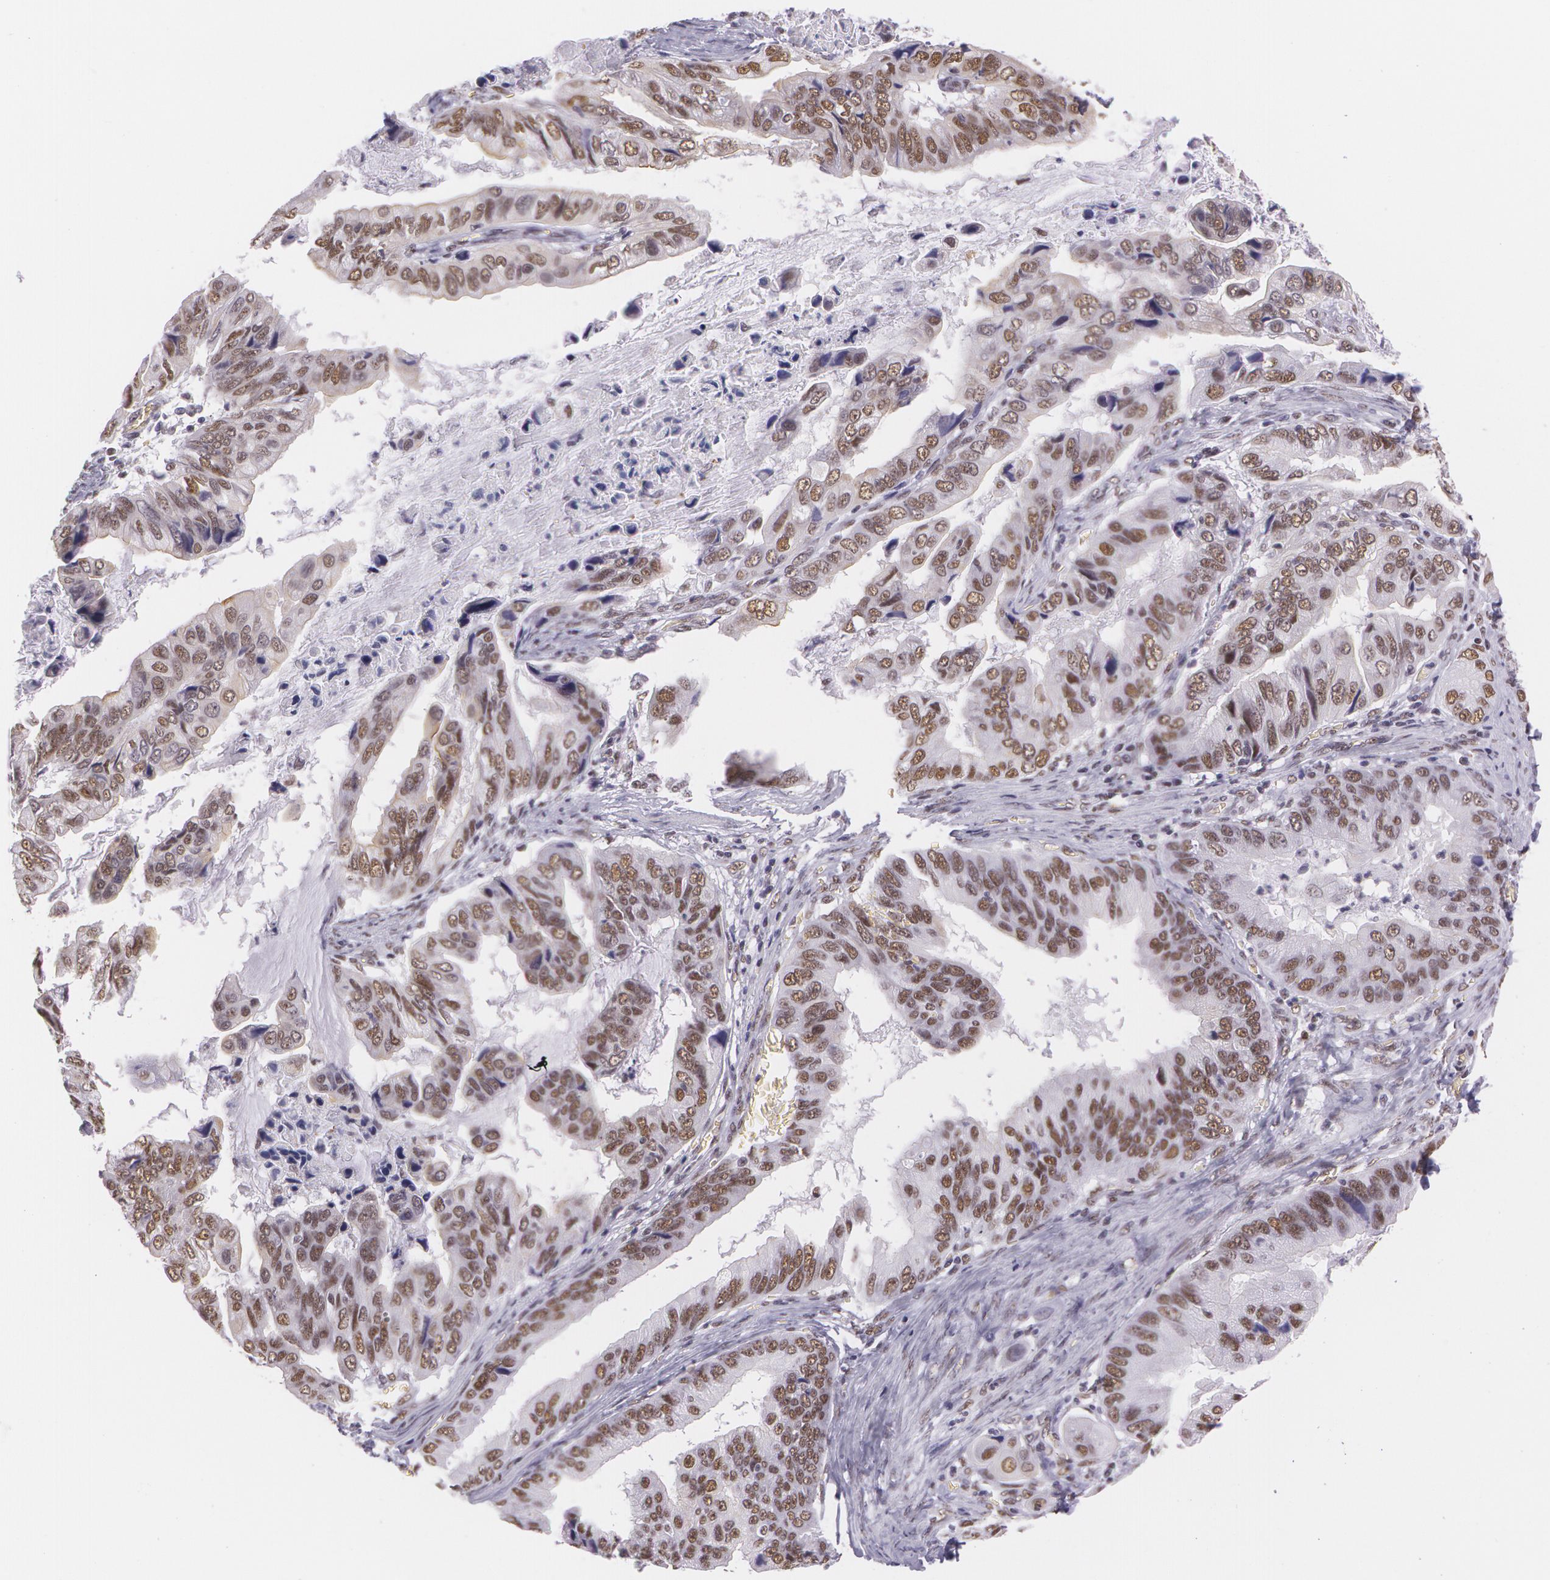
{"staining": {"intensity": "moderate", "quantity": ">75%", "location": "nuclear"}, "tissue": "stomach cancer", "cell_type": "Tumor cells", "image_type": "cancer", "snomed": [{"axis": "morphology", "description": "Adenocarcinoma, NOS"}, {"axis": "topography", "description": "Stomach, upper"}], "caption": "Tumor cells demonstrate medium levels of moderate nuclear staining in approximately >75% of cells in stomach cancer.", "gene": "NBN", "patient": {"sex": "male", "age": 80}}